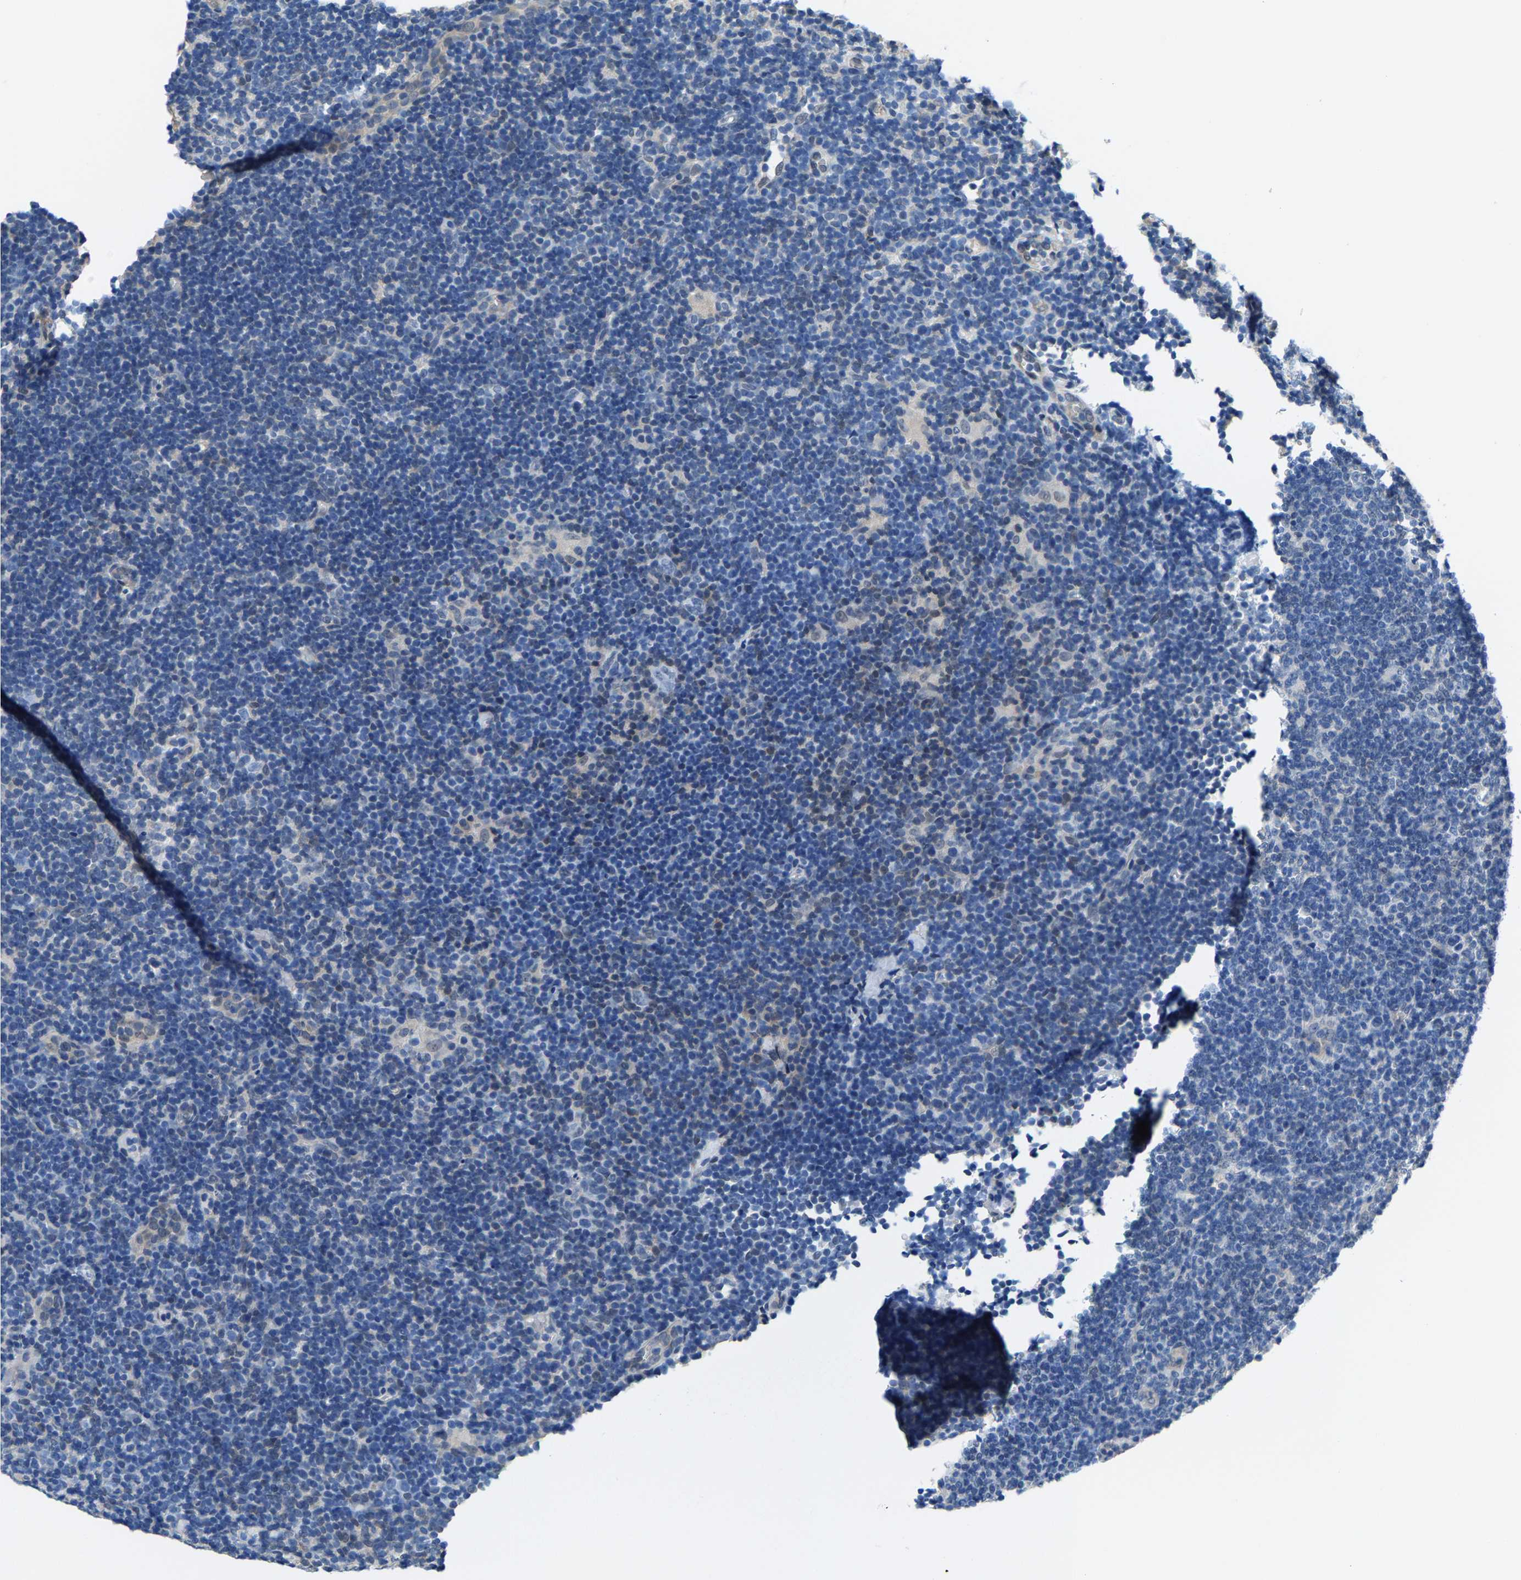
{"staining": {"intensity": "negative", "quantity": "none", "location": "none"}, "tissue": "lymphoma", "cell_type": "Tumor cells", "image_type": "cancer", "snomed": [{"axis": "morphology", "description": "Hodgkin's disease, NOS"}, {"axis": "topography", "description": "Lymph node"}], "caption": "This micrograph is of Hodgkin's disease stained with immunohistochemistry (IHC) to label a protein in brown with the nuclei are counter-stained blue. There is no positivity in tumor cells.", "gene": "SSH3", "patient": {"sex": "female", "age": 57}}